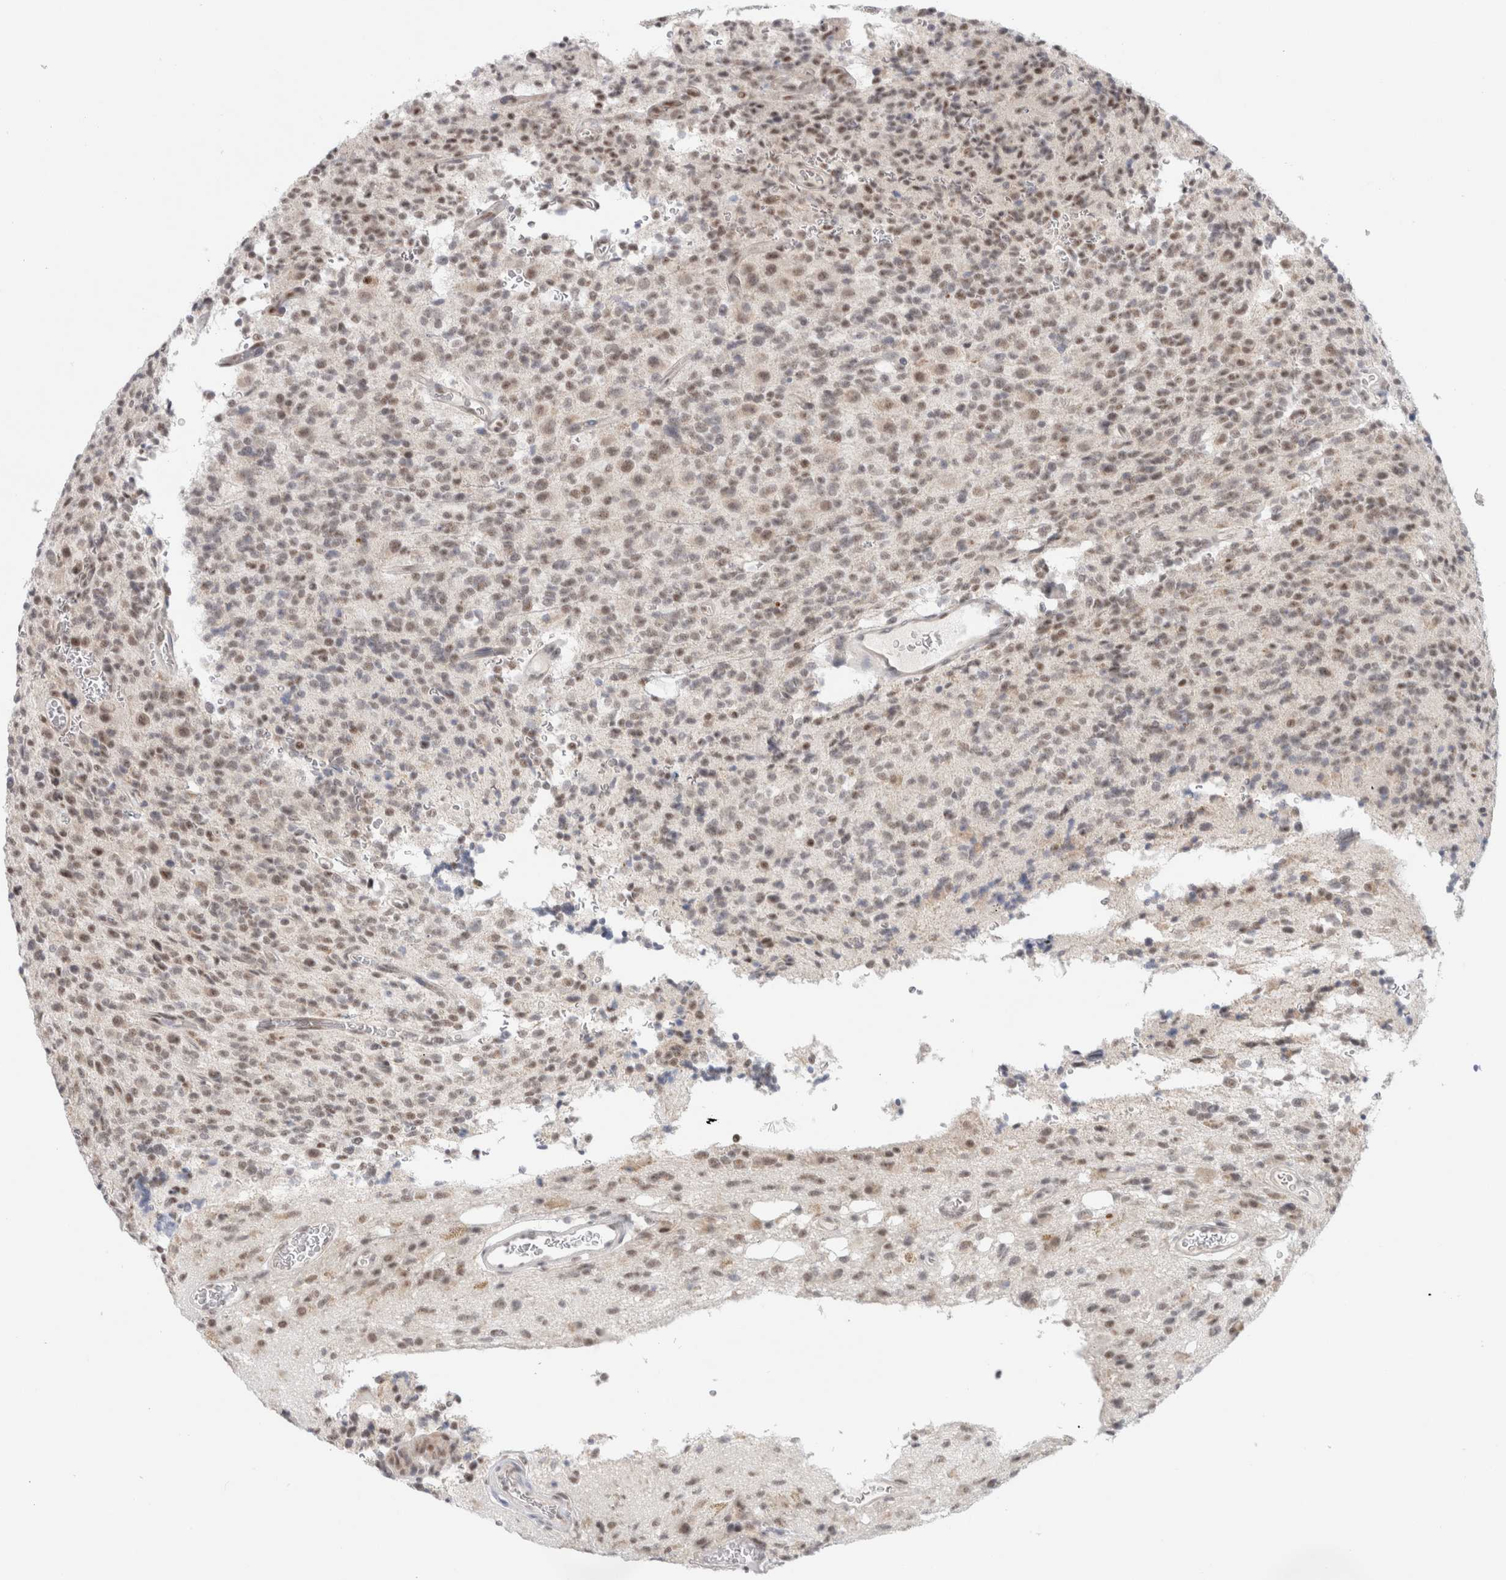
{"staining": {"intensity": "moderate", "quantity": "<25%", "location": "nuclear"}, "tissue": "glioma", "cell_type": "Tumor cells", "image_type": "cancer", "snomed": [{"axis": "morphology", "description": "Glioma, malignant, High grade"}, {"axis": "topography", "description": "Brain"}], "caption": "Malignant glioma (high-grade) stained with DAB (3,3'-diaminobenzidine) immunohistochemistry (IHC) reveals low levels of moderate nuclear expression in approximately <25% of tumor cells.", "gene": "TRMT12", "patient": {"sex": "male", "age": 34}}